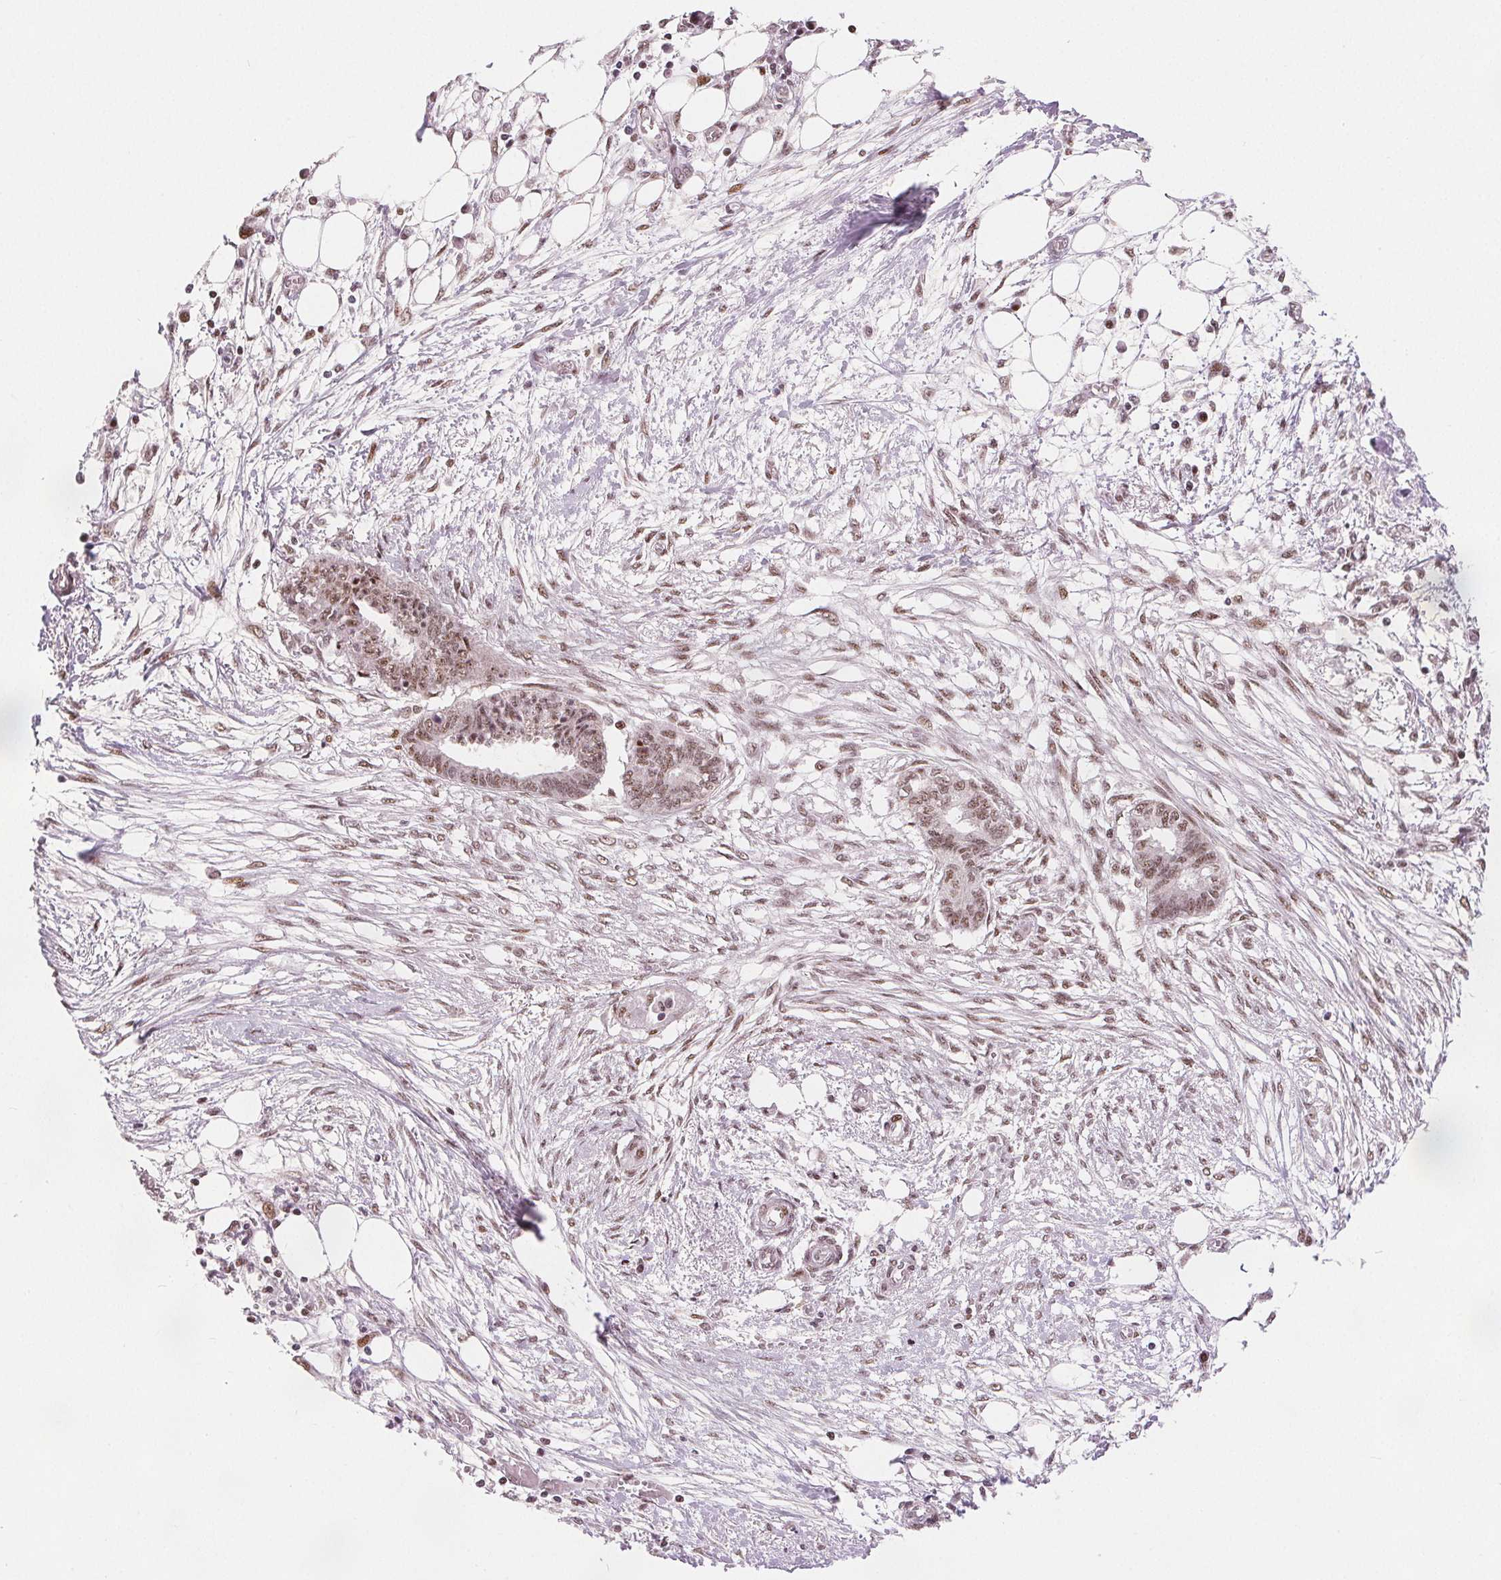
{"staining": {"intensity": "moderate", "quantity": ">75%", "location": "nuclear"}, "tissue": "endometrial cancer", "cell_type": "Tumor cells", "image_type": "cancer", "snomed": [{"axis": "morphology", "description": "Adenocarcinoma, NOS"}, {"axis": "morphology", "description": "Adenocarcinoma, metastatic, NOS"}, {"axis": "topography", "description": "Adipose tissue"}, {"axis": "topography", "description": "Endometrium"}], "caption": "The micrograph exhibits immunohistochemical staining of endometrial cancer. There is moderate nuclear expression is present in approximately >75% of tumor cells.", "gene": "ZNF703", "patient": {"sex": "female", "age": 67}}